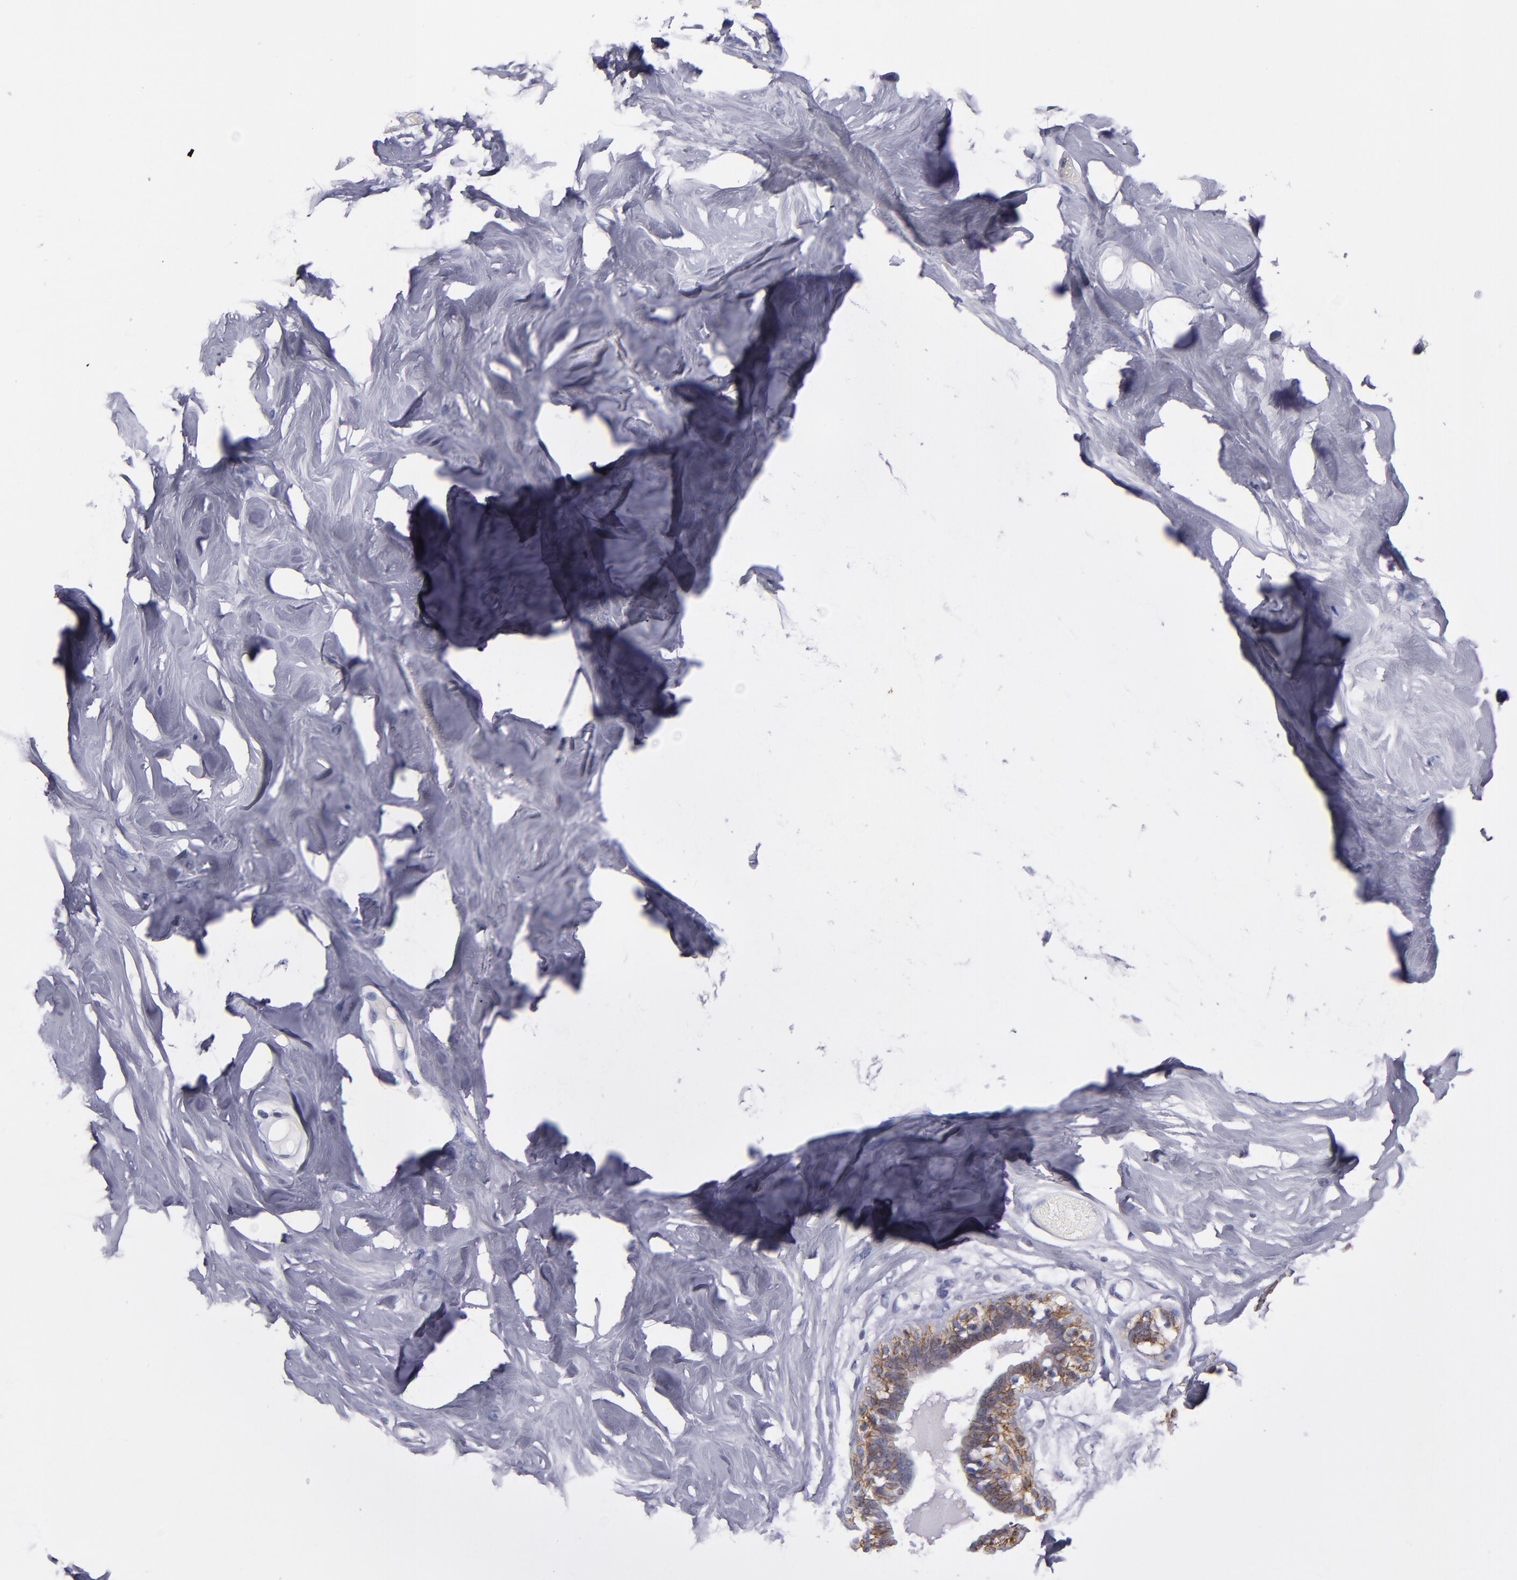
{"staining": {"intensity": "negative", "quantity": "none", "location": "none"}, "tissue": "breast", "cell_type": "Adipocytes", "image_type": "normal", "snomed": [{"axis": "morphology", "description": "Normal tissue, NOS"}, {"axis": "topography", "description": "Breast"}, {"axis": "topography", "description": "Soft tissue"}], "caption": "Protein analysis of unremarkable breast demonstrates no significant expression in adipocytes. Nuclei are stained in blue.", "gene": "CDH3", "patient": {"sex": "female", "age": 25}}